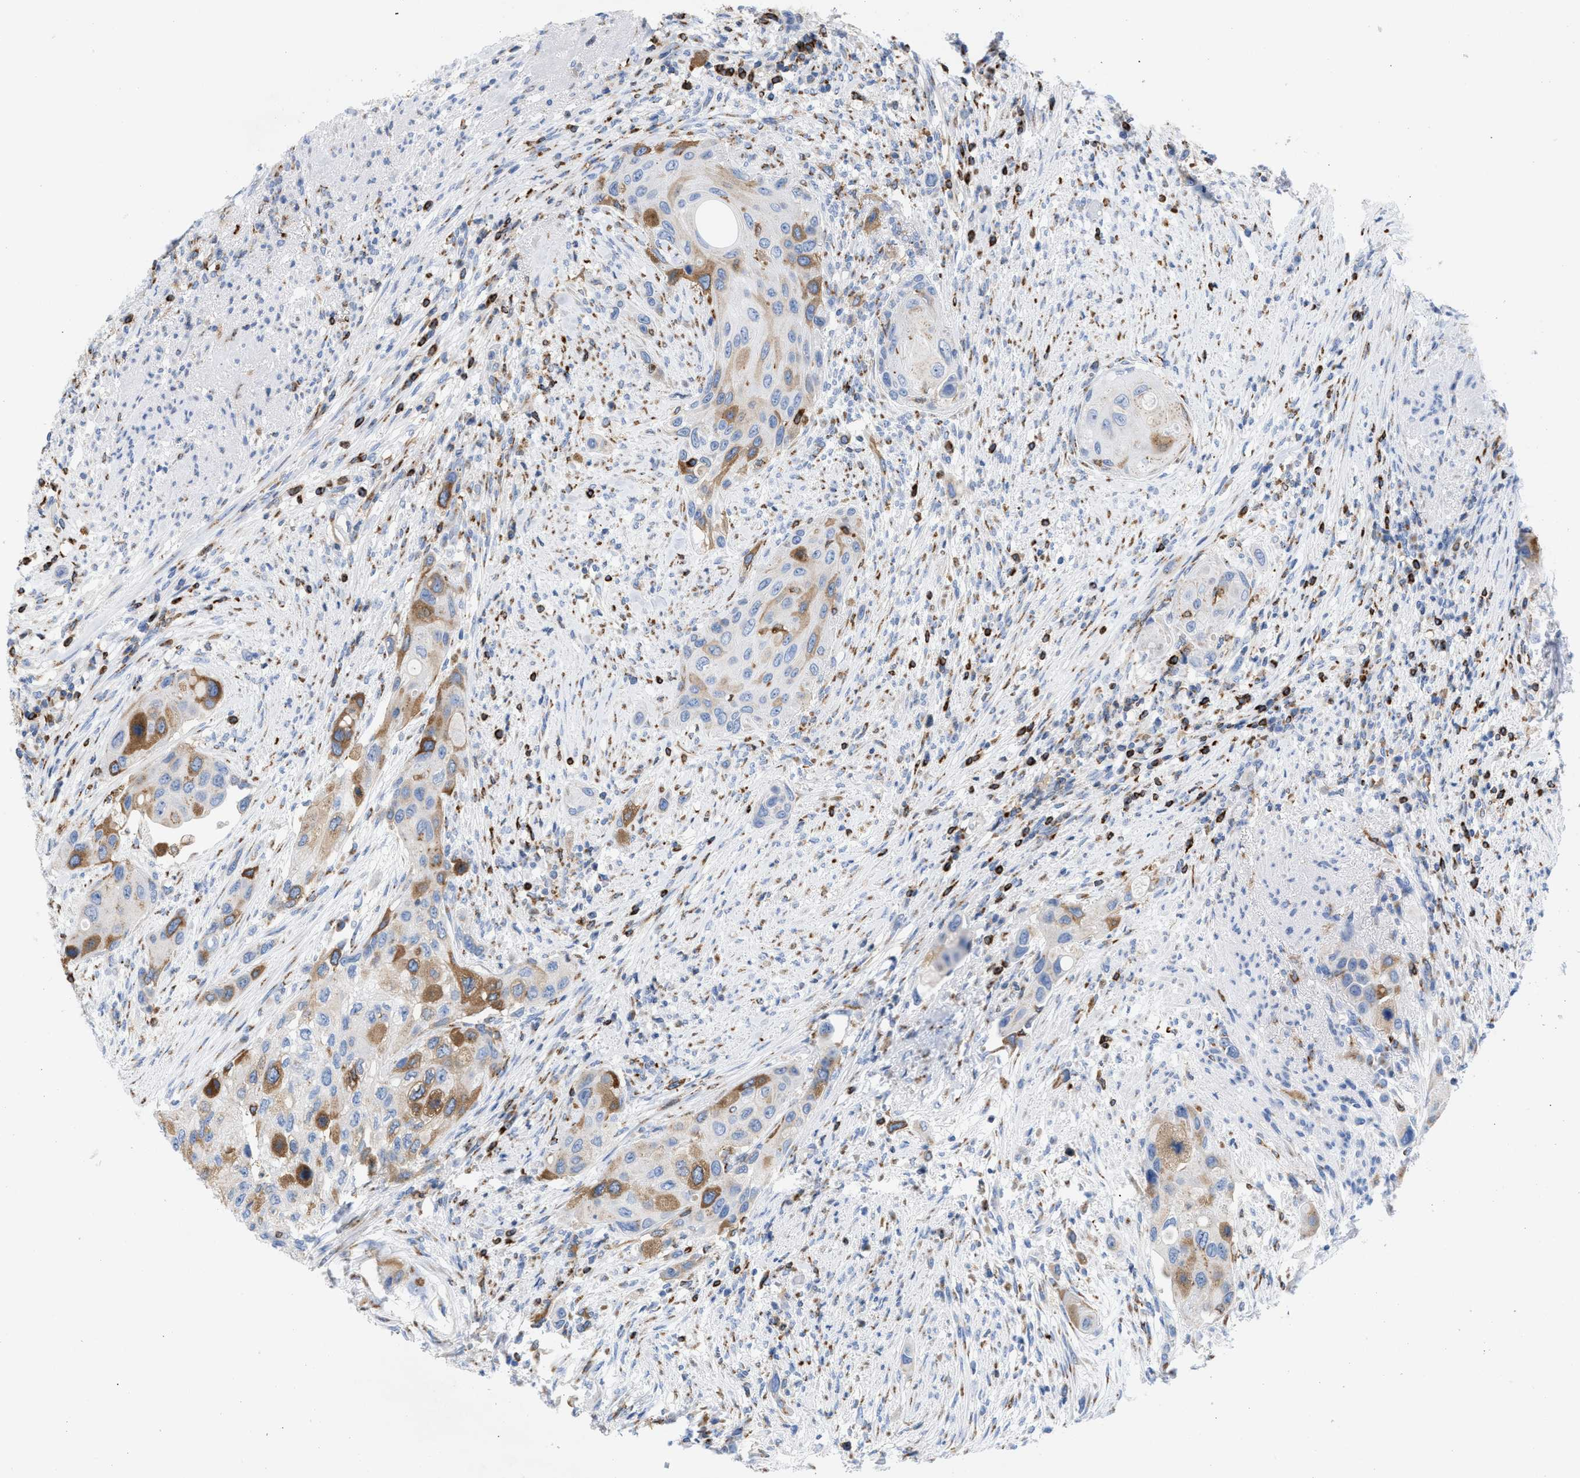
{"staining": {"intensity": "moderate", "quantity": "25%-75%", "location": "cytoplasmic/membranous"}, "tissue": "urothelial cancer", "cell_type": "Tumor cells", "image_type": "cancer", "snomed": [{"axis": "morphology", "description": "Urothelial carcinoma, High grade"}, {"axis": "topography", "description": "Urinary bladder"}], "caption": "Immunohistochemistry (DAB (3,3'-diaminobenzidine)) staining of human urothelial cancer reveals moderate cytoplasmic/membranous protein expression in about 25%-75% of tumor cells.", "gene": "TACC3", "patient": {"sex": "female", "age": 56}}